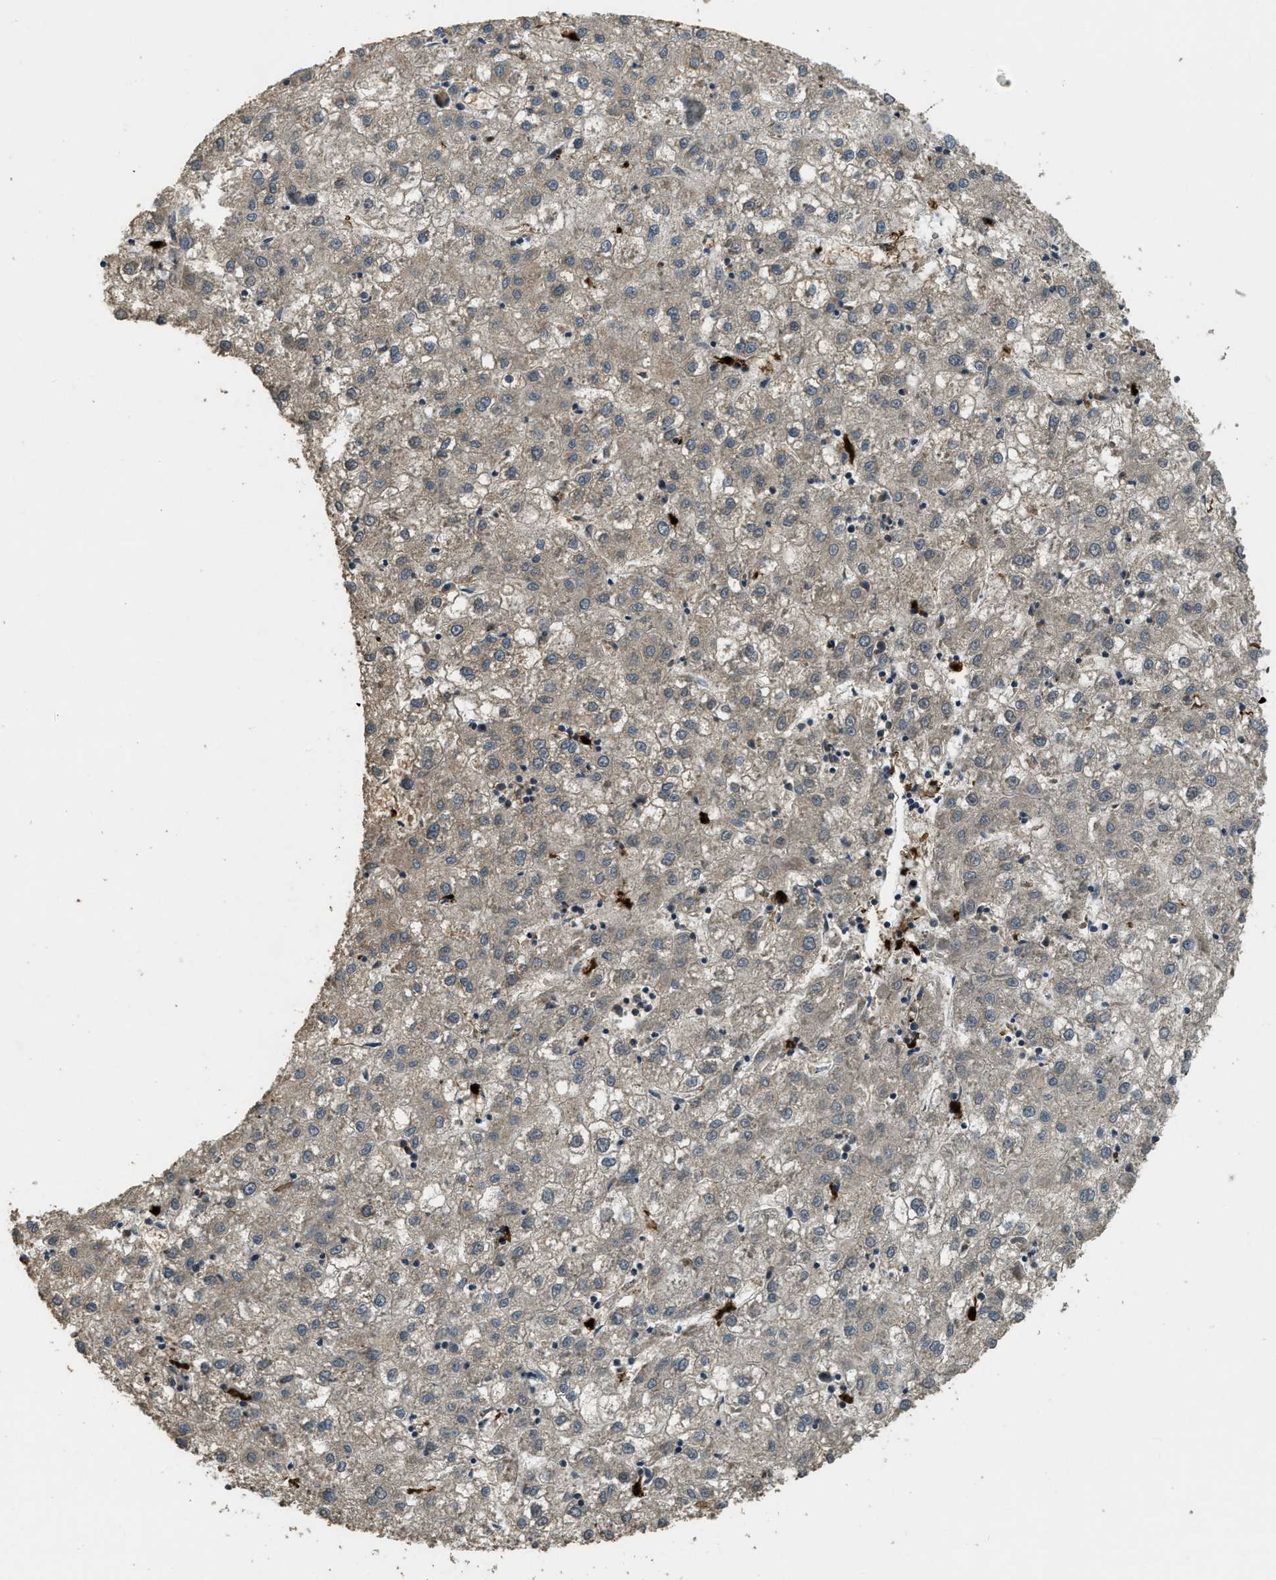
{"staining": {"intensity": "negative", "quantity": "none", "location": "none"}, "tissue": "liver cancer", "cell_type": "Tumor cells", "image_type": "cancer", "snomed": [{"axis": "morphology", "description": "Carcinoma, Hepatocellular, NOS"}, {"axis": "topography", "description": "Liver"}], "caption": "Liver cancer (hepatocellular carcinoma) stained for a protein using immunohistochemistry (IHC) exhibits no staining tumor cells.", "gene": "RNF141", "patient": {"sex": "male", "age": 72}}